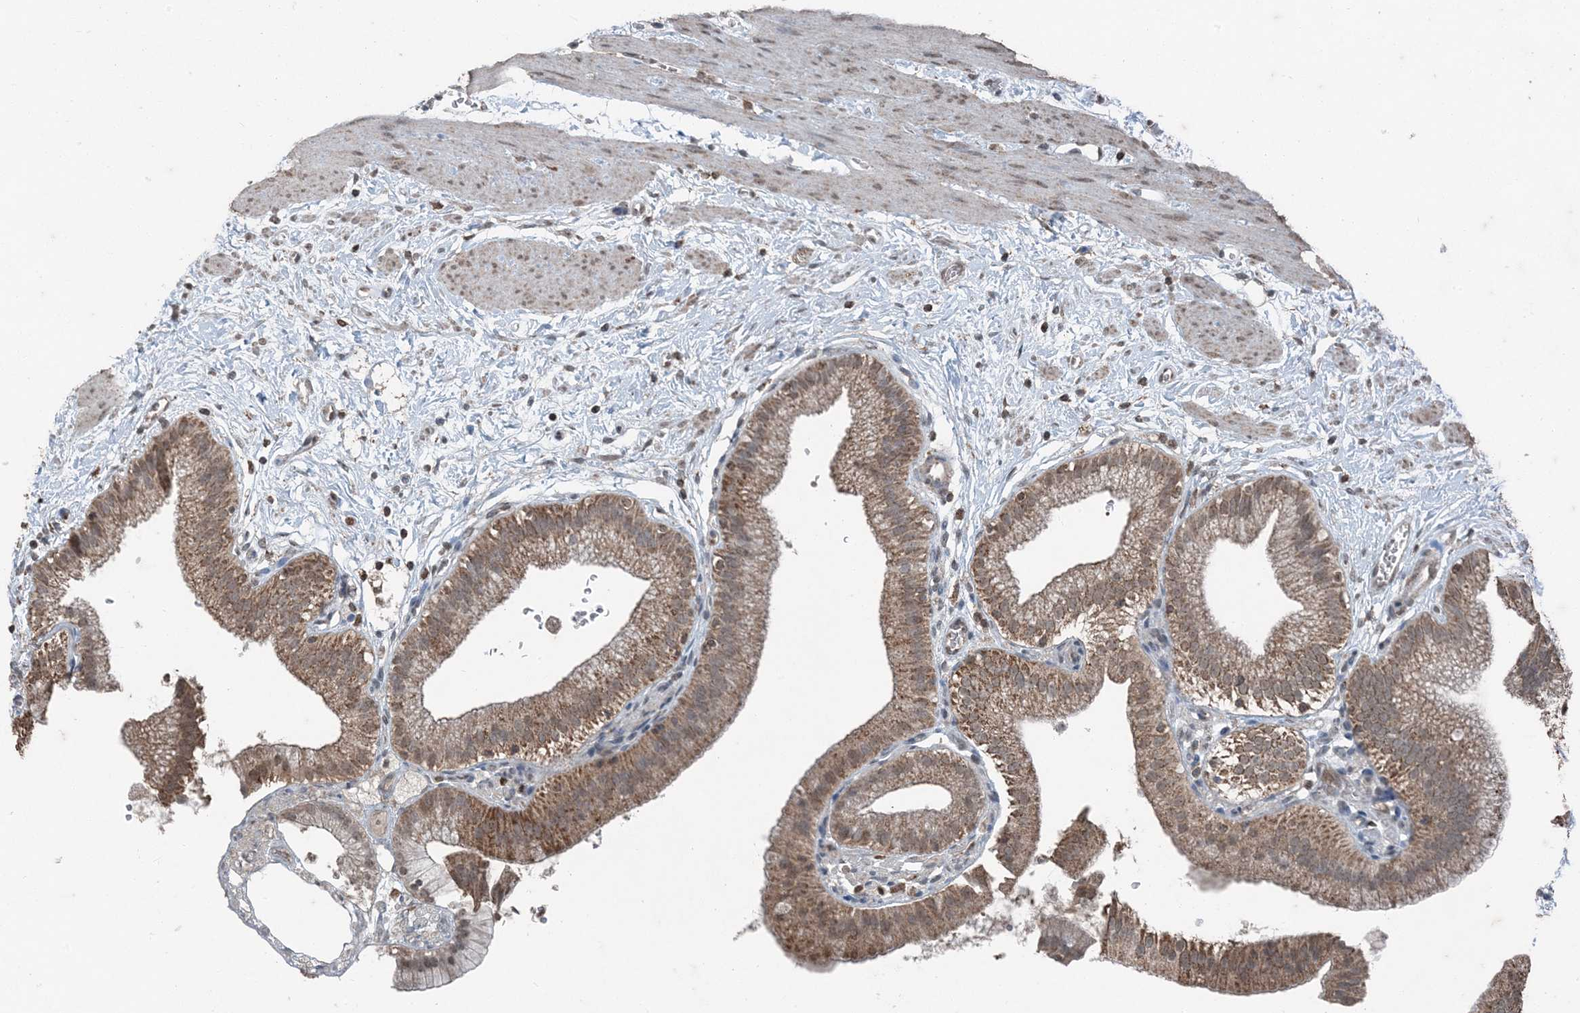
{"staining": {"intensity": "moderate", "quantity": ">75%", "location": "cytoplasmic/membranous,nuclear"}, "tissue": "gallbladder", "cell_type": "Glandular cells", "image_type": "normal", "snomed": [{"axis": "morphology", "description": "Normal tissue, NOS"}, {"axis": "topography", "description": "Gallbladder"}], "caption": "Immunohistochemistry photomicrograph of benign human gallbladder stained for a protein (brown), which reveals medium levels of moderate cytoplasmic/membranous,nuclear expression in about >75% of glandular cells.", "gene": "GNL1", "patient": {"sex": "male", "age": 55}}